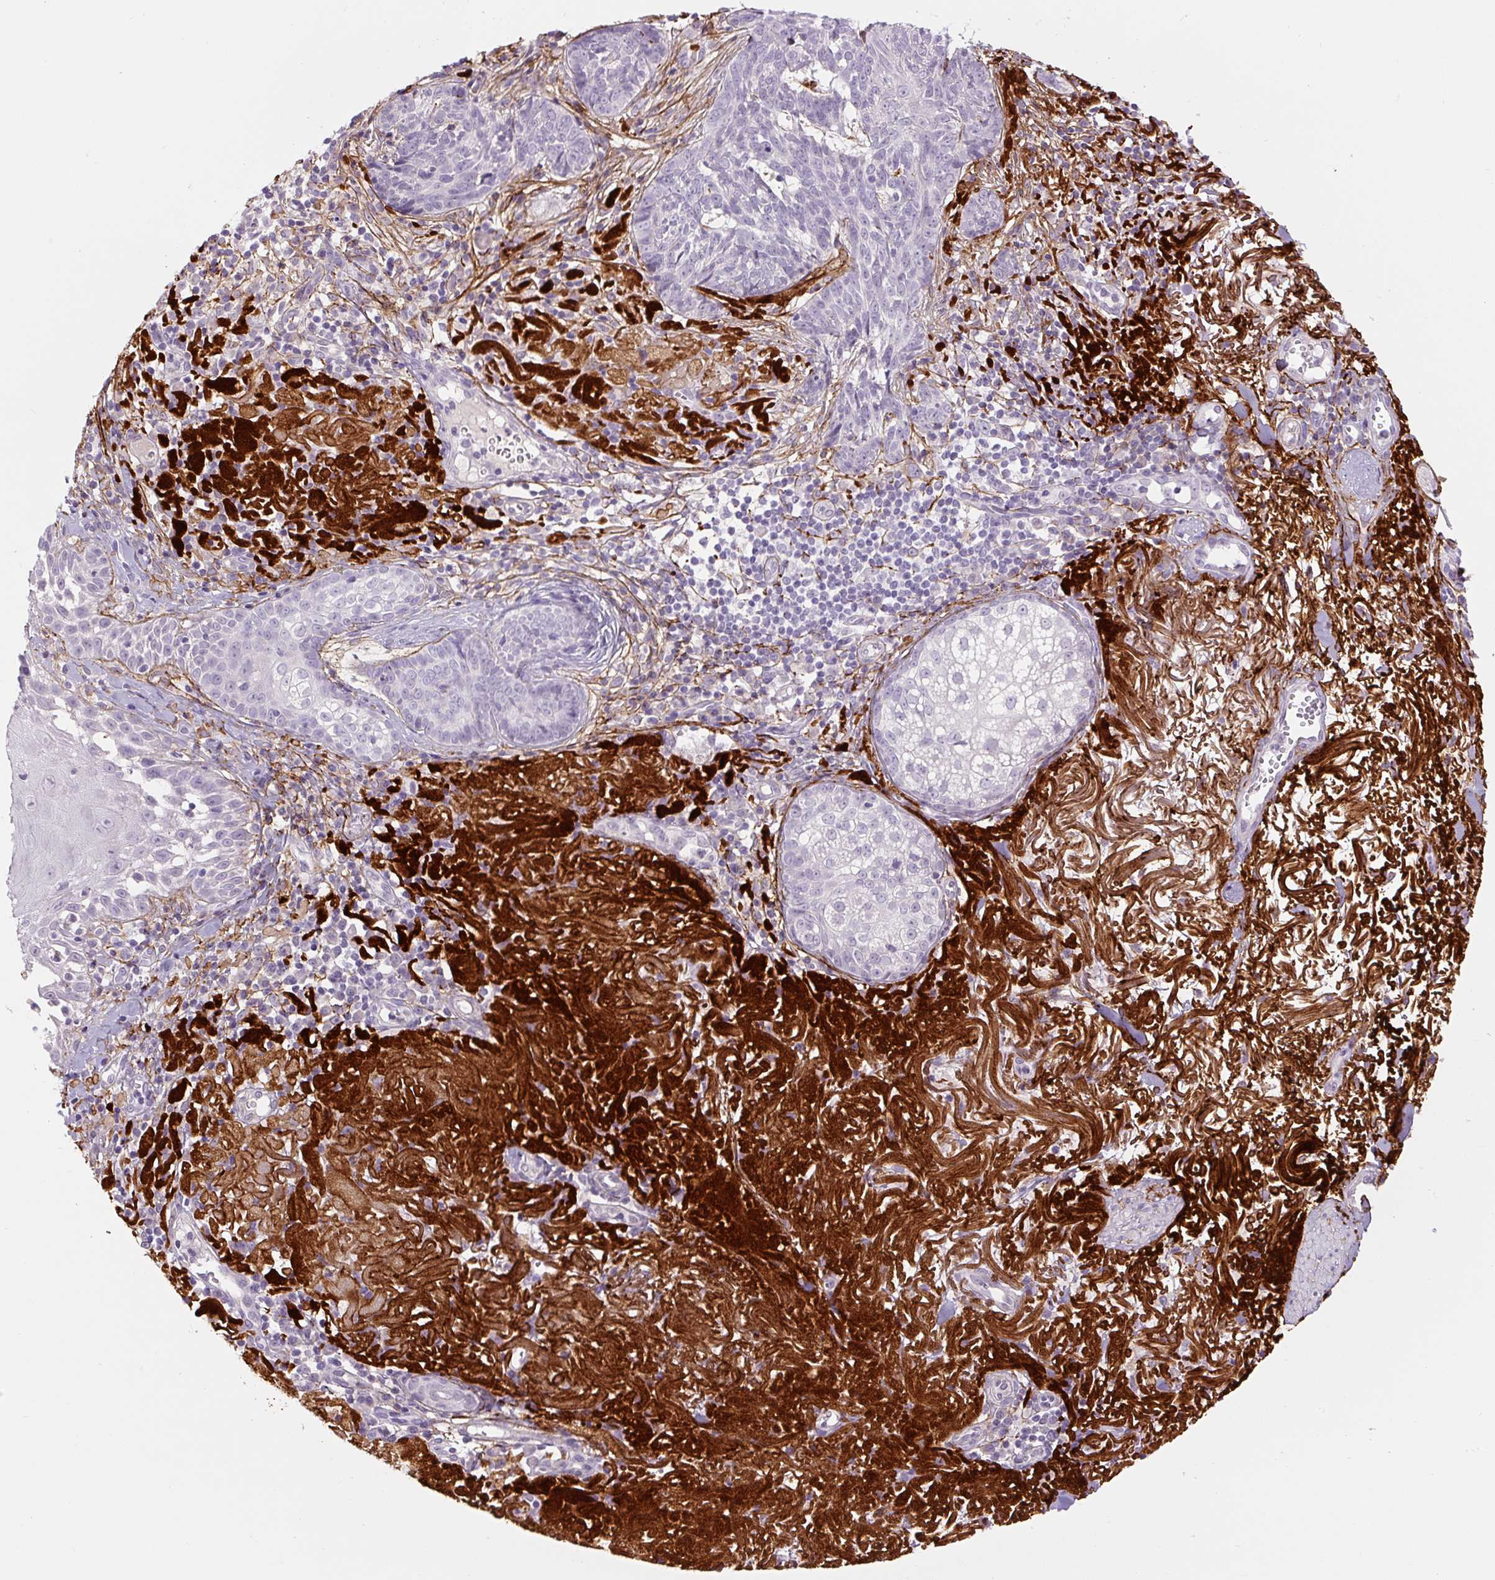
{"staining": {"intensity": "negative", "quantity": "none", "location": "none"}, "tissue": "skin cancer", "cell_type": "Tumor cells", "image_type": "cancer", "snomed": [{"axis": "morphology", "description": "Basal cell carcinoma"}, {"axis": "topography", "description": "Skin"}, {"axis": "topography", "description": "Skin of face"}], "caption": "Tumor cells are negative for protein expression in human basal cell carcinoma (skin). Brightfield microscopy of immunohistochemistry stained with DAB (brown) and hematoxylin (blue), captured at high magnification.", "gene": "FBN1", "patient": {"sex": "female", "age": 95}}